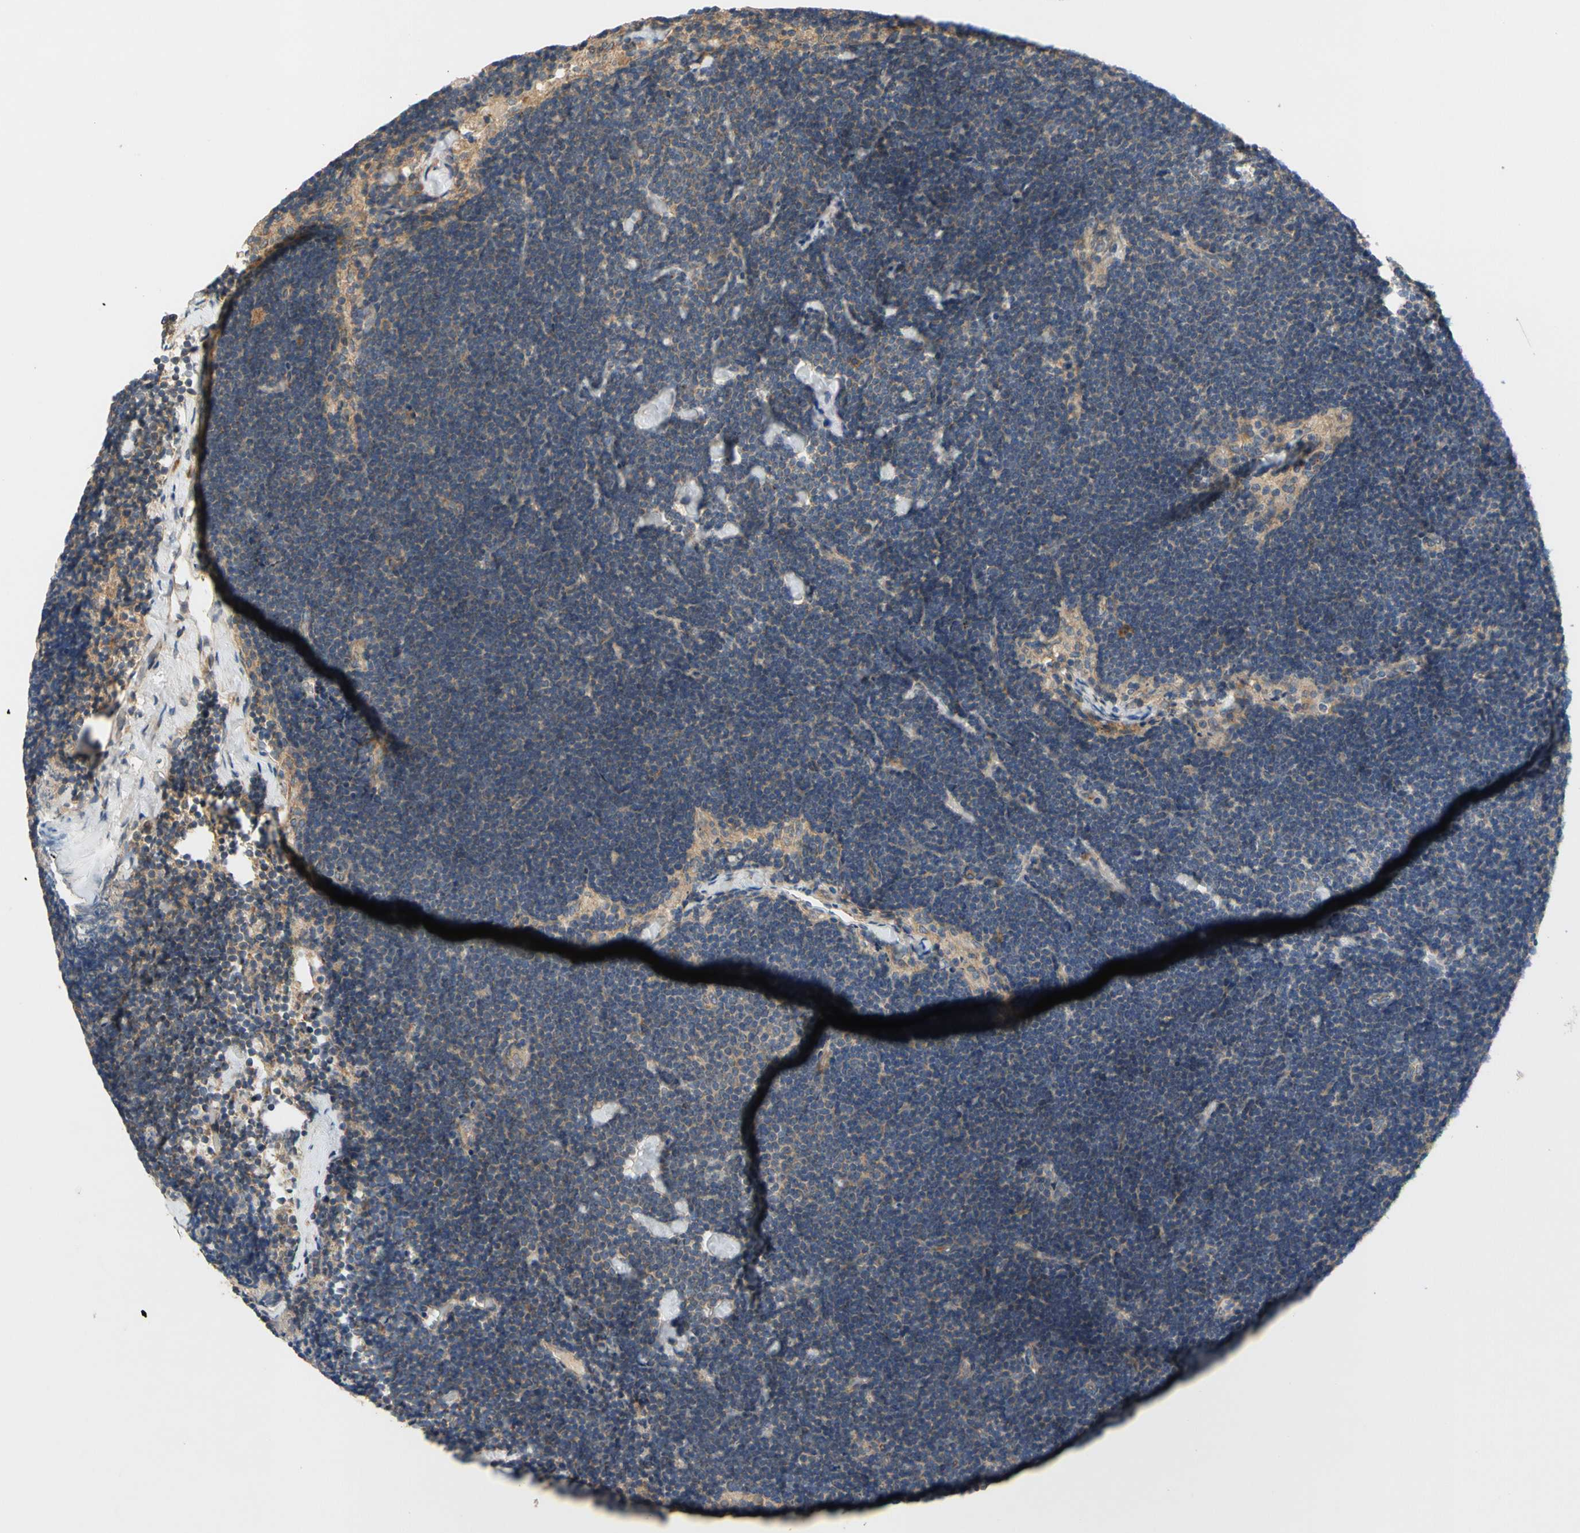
{"staining": {"intensity": "moderate", "quantity": ">75%", "location": "cytoplasmic/membranous"}, "tissue": "lymph node", "cell_type": "Germinal center cells", "image_type": "normal", "snomed": [{"axis": "morphology", "description": "Normal tissue, NOS"}, {"axis": "topography", "description": "Lymph node"}], "caption": "DAB (3,3'-diaminobenzidine) immunohistochemical staining of unremarkable human lymph node reveals moderate cytoplasmic/membranous protein positivity in about >75% of germinal center cells. Using DAB (3,3'-diaminobenzidine) (brown) and hematoxylin (blue) stains, captured at high magnification using brightfield microscopy.", "gene": "MBTPS2", "patient": {"sex": "male", "age": 63}}